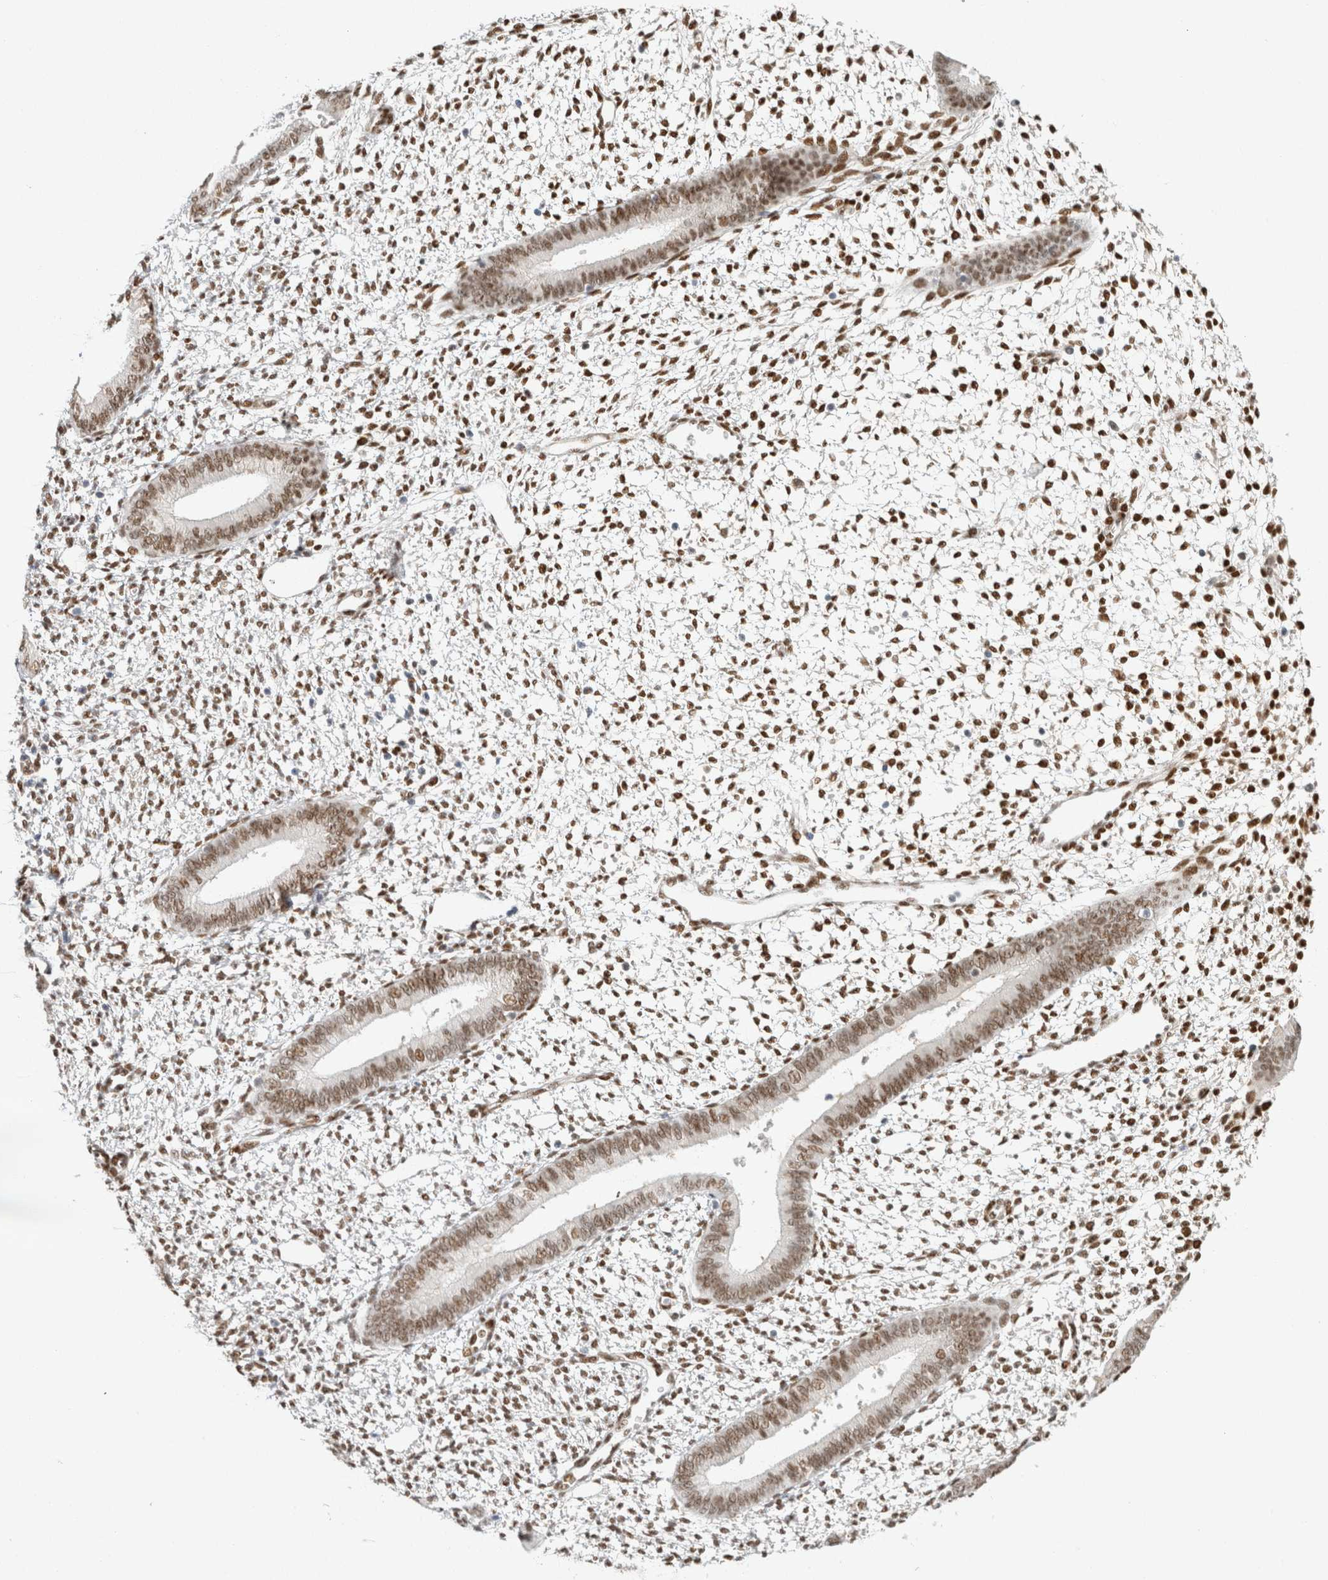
{"staining": {"intensity": "moderate", "quantity": ">75%", "location": "nuclear"}, "tissue": "endometrium", "cell_type": "Cells in endometrial stroma", "image_type": "normal", "snomed": [{"axis": "morphology", "description": "Normal tissue, NOS"}, {"axis": "topography", "description": "Endometrium"}], "caption": "High-power microscopy captured an immunohistochemistry (IHC) image of unremarkable endometrium, revealing moderate nuclear expression in approximately >75% of cells in endometrial stroma. (IHC, brightfield microscopy, high magnification).", "gene": "ZNF768", "patient": {"sex": "female", "age": 46}}